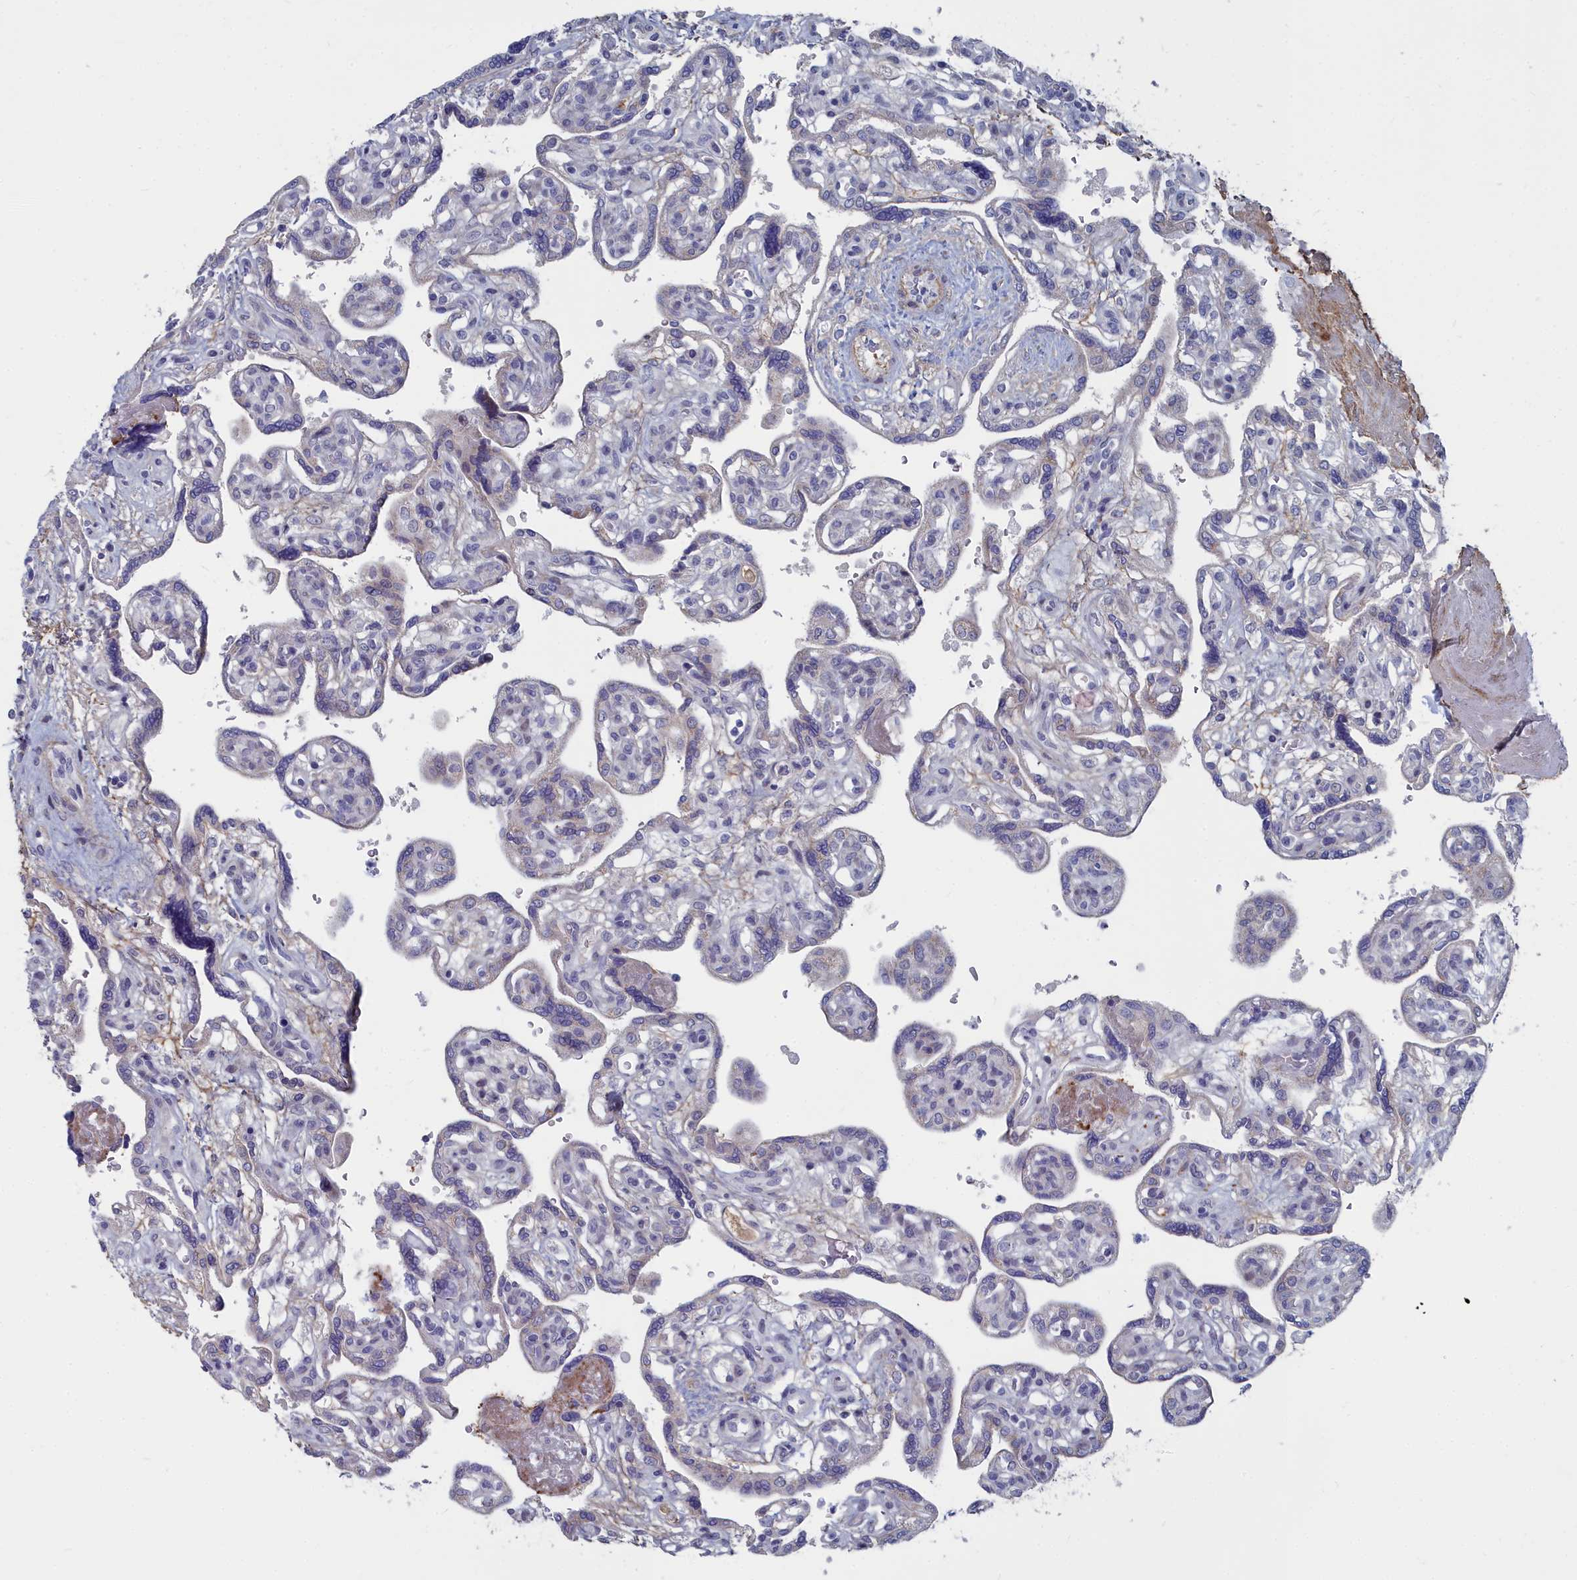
{"staining": {"intensity": "weak", "quantity": "<25%", "location": "cytoplasmic/membranous"}, "tissue": "placenta", "cell_type": "Trophoblastic cells", "image_type": "normal", "snomed": [{"axis": "morphology", "description": "Normal tissue, NOS"}, {"axis": "topography", "description": "Placenta"}], "caption": "Immunohistochemical staining of normal human placenta displays no significant positivity in trophoblastic cells.", "gene": "SHISAL2A", "patient": {"sex": "female", "age": 39}}